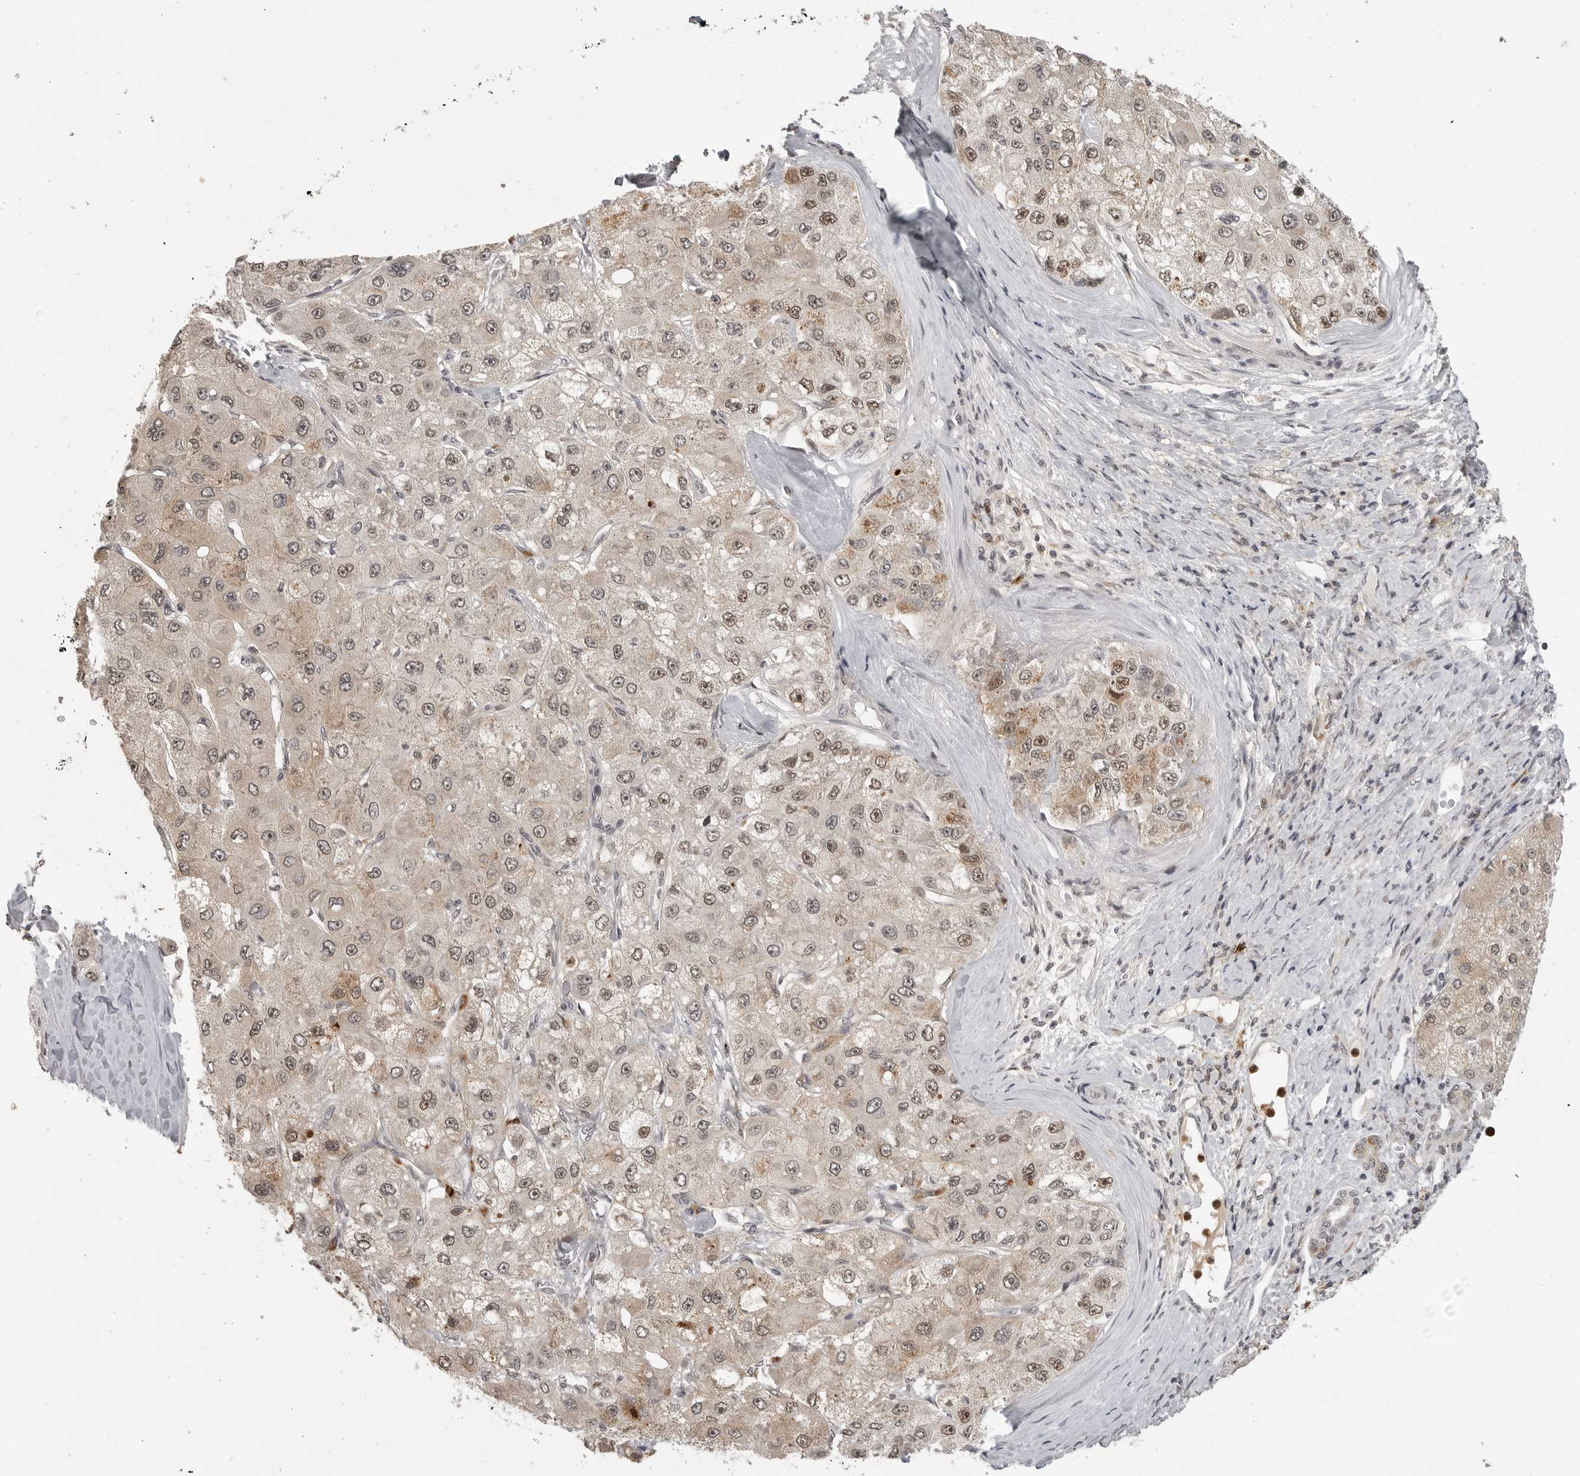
{"staining": {"intensity": "weak", "quantity": "25%-75%", "location": "cytoplasmic/membranous,nuclear"}, "tissue": "liver cancer", "cell_type": "Tumor cells", "image_type": "cancer", "snomed": [{"axis": "morphology", "description": "Carcinoma, Hepatocellular, NOS"}, {"axis": "topography", "description": "Liver"}], "caption": "Liver cancer tissue exhibits weak cytoplasmic/membranous and nuclear staining in approximately 25%-75% of tumor cells", "gene": "PEG3", "patient": {"sex": "male", "age": 80}}